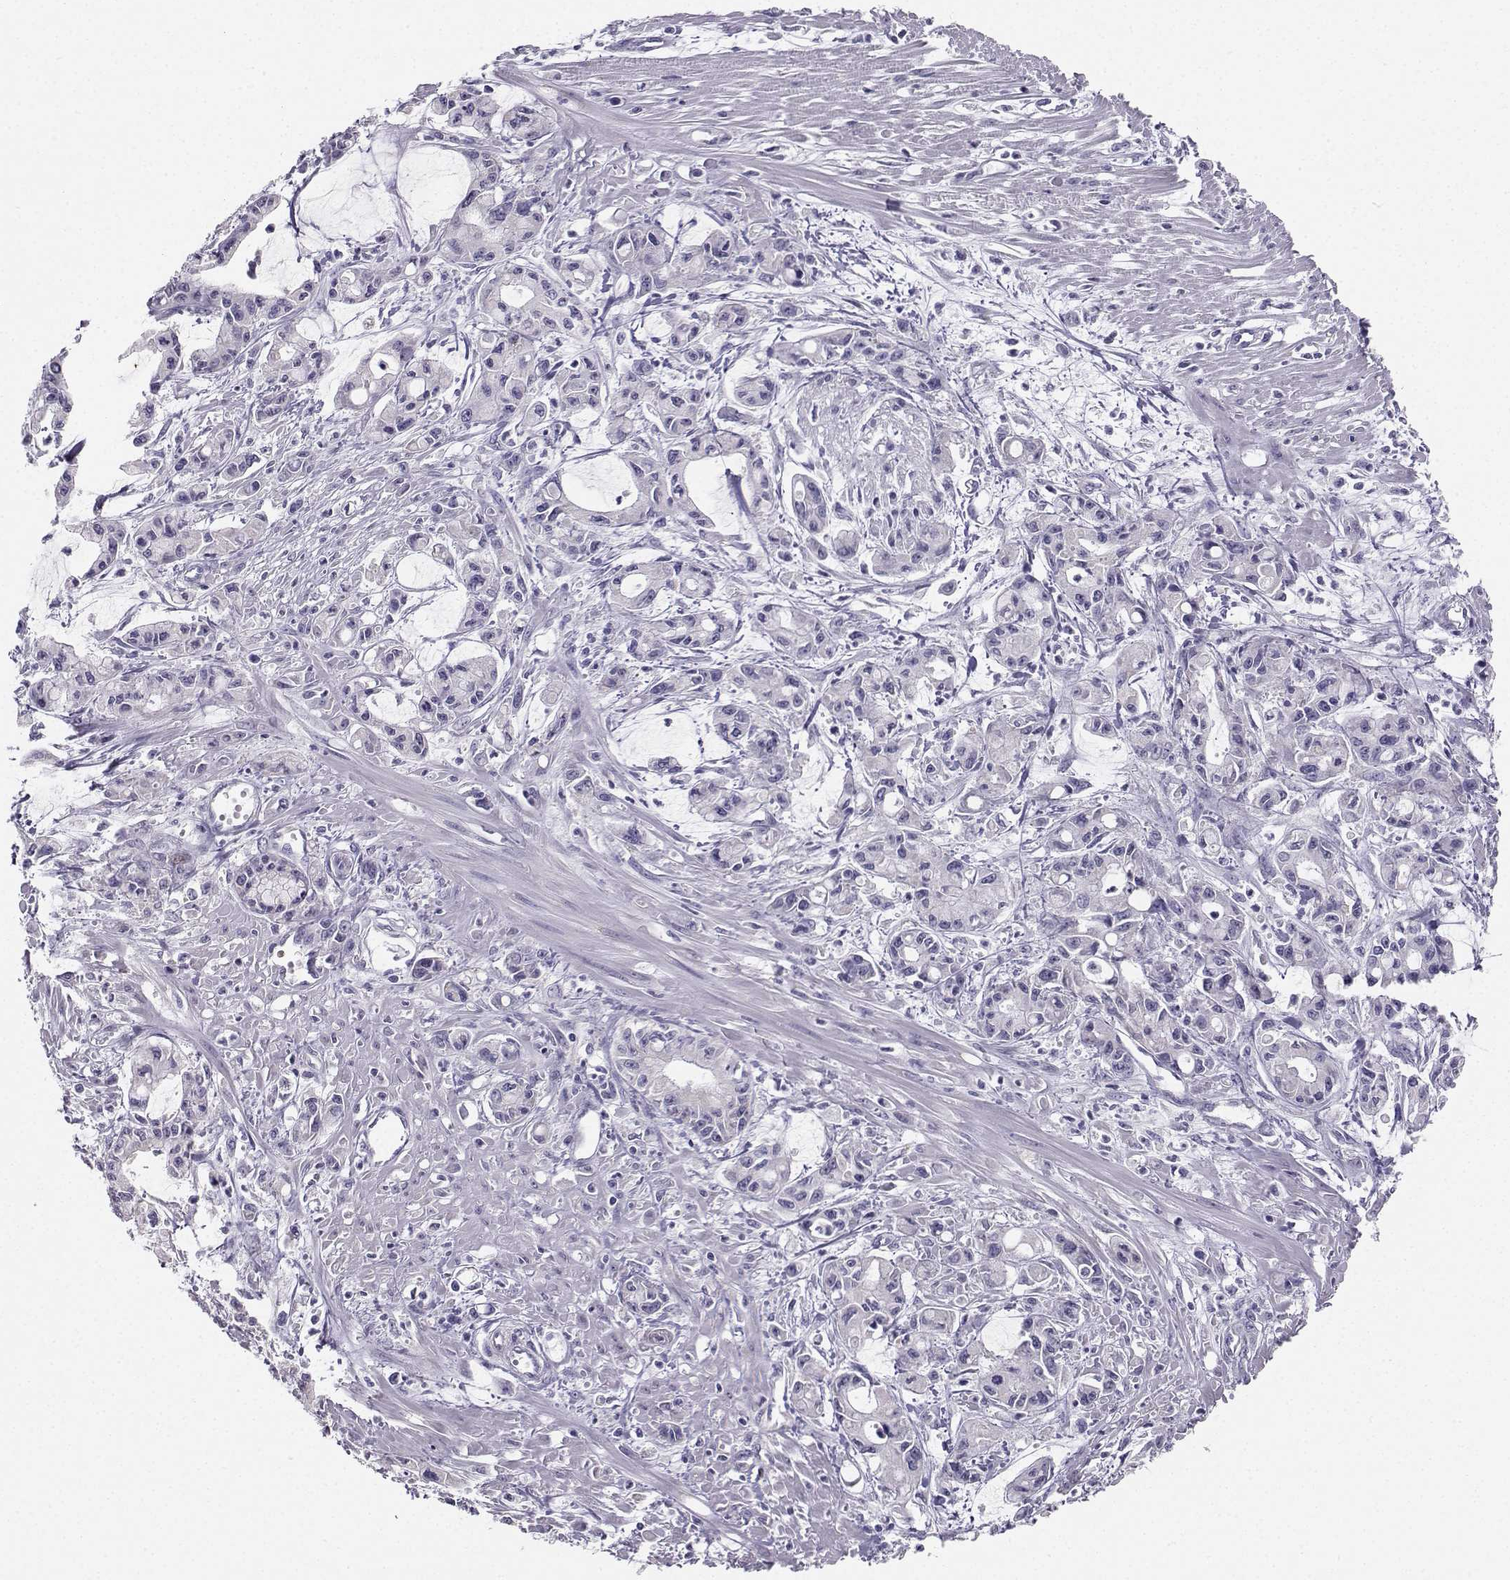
{"staining": {"intensity": "negative", "quantity": "none", "location": "none"}, "tissue": "pancreatic cancer", "cell_type": "Tumor cells", "image_type": "cancer", "snomed": [{"axis": "morphology", "description": "Adenocarcinoma, NOS"}, {"axis": "topography", "description": "Pancreas"}], "caption": "The IHC histopathology image has no significant positivity in tumor cells of adenocarcinoma (pancreatic) tissue.", "gene": "AVP", "patient": {"sex": "male", "age": 48}}